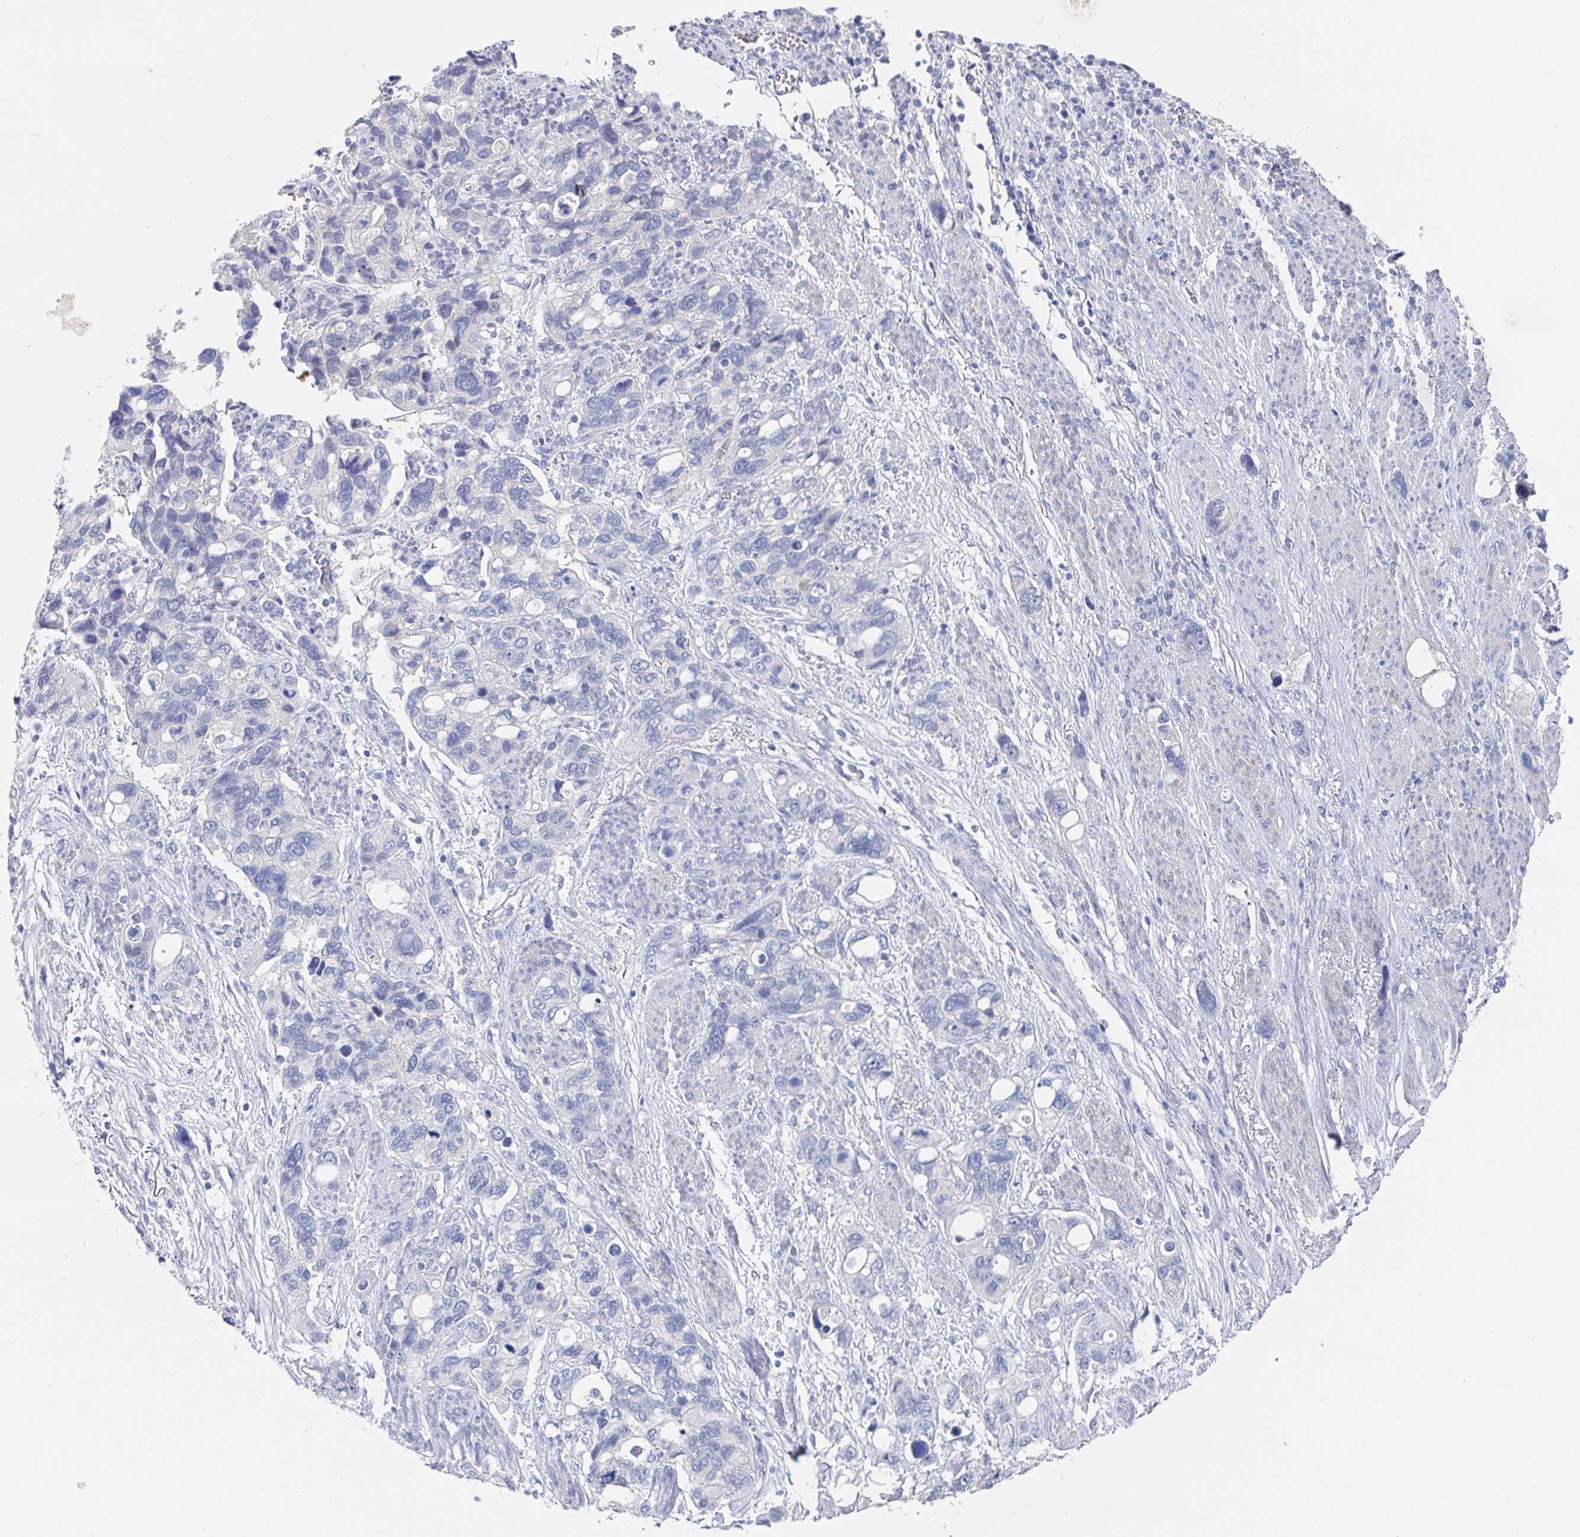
{"staining": {"intensity": "negative", "quantity": "none", "location": "none"}, "tissue": "stomach cancer", "cell_type": "Tumor cells", "image_type": "cancer", "snomed": [{"axis": "morphology", "description": "Adenocarcinoma, NOS"}, {"axis": "topography", "description": "Stomach, upper"}], "caption": "The immunohistochemistry (IHC) histopathology image has no significant staining in tumor cells of adenocarcinoma (stomach) tissue.", "gene": "ZNF430", "patient": {"sex": "female", "age": 81}}